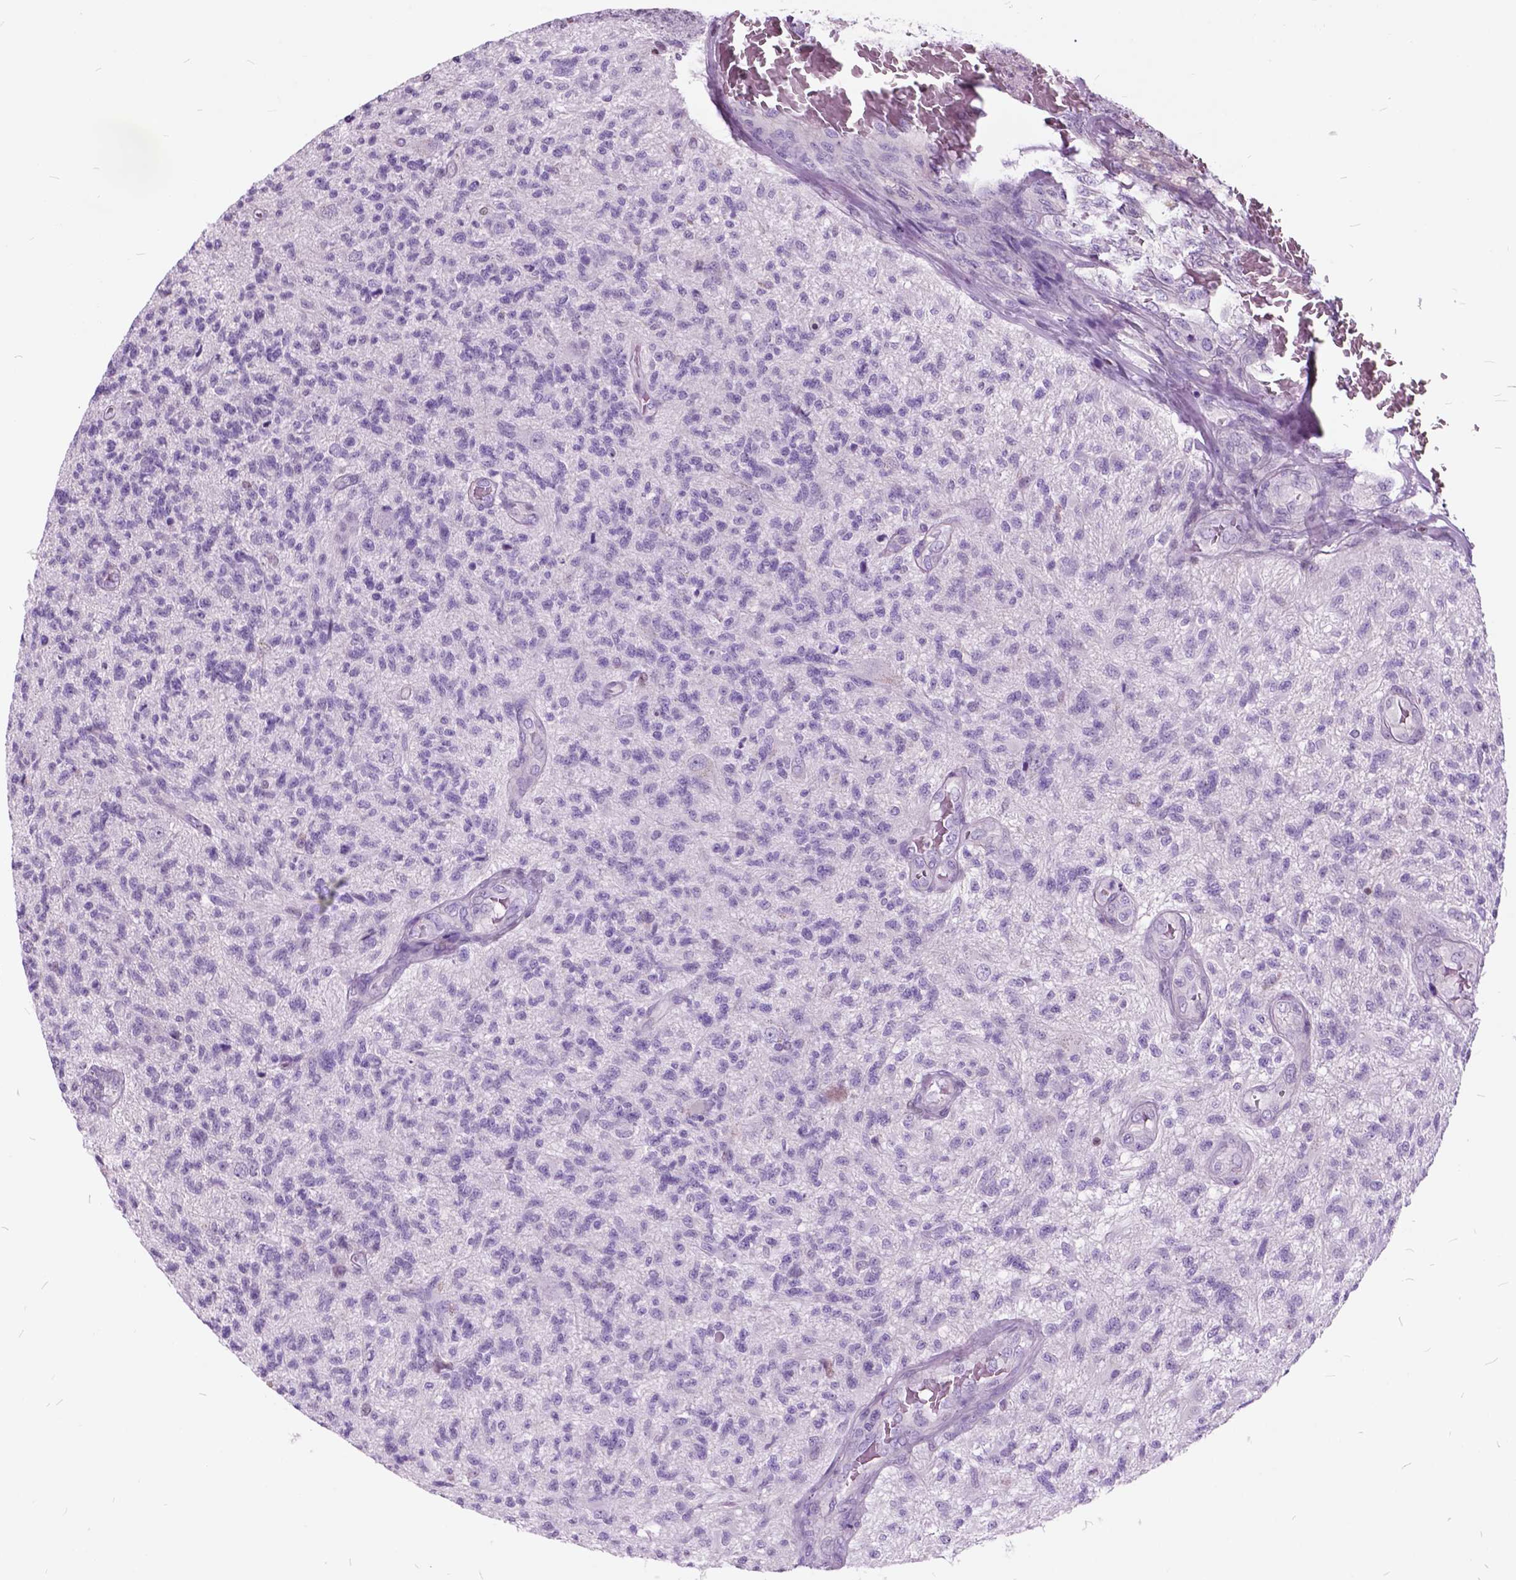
{"staining": {"intensity": "negative", "quantity": "none", "location": "none"}, "tissue": "glioma", "cell_type": "Tumor cells", "image_type": "cancer", "snomed": [{"axis": "morphology", "description": "Glioma, malignant, High grade"}, {"axis": "topography", "description": "Brain"}], "caption": "Immunohistochemistry of glioma displays no staining in tumor cells.", "gene": "SP140", "patient": {"sex": "male", "age": 56}}